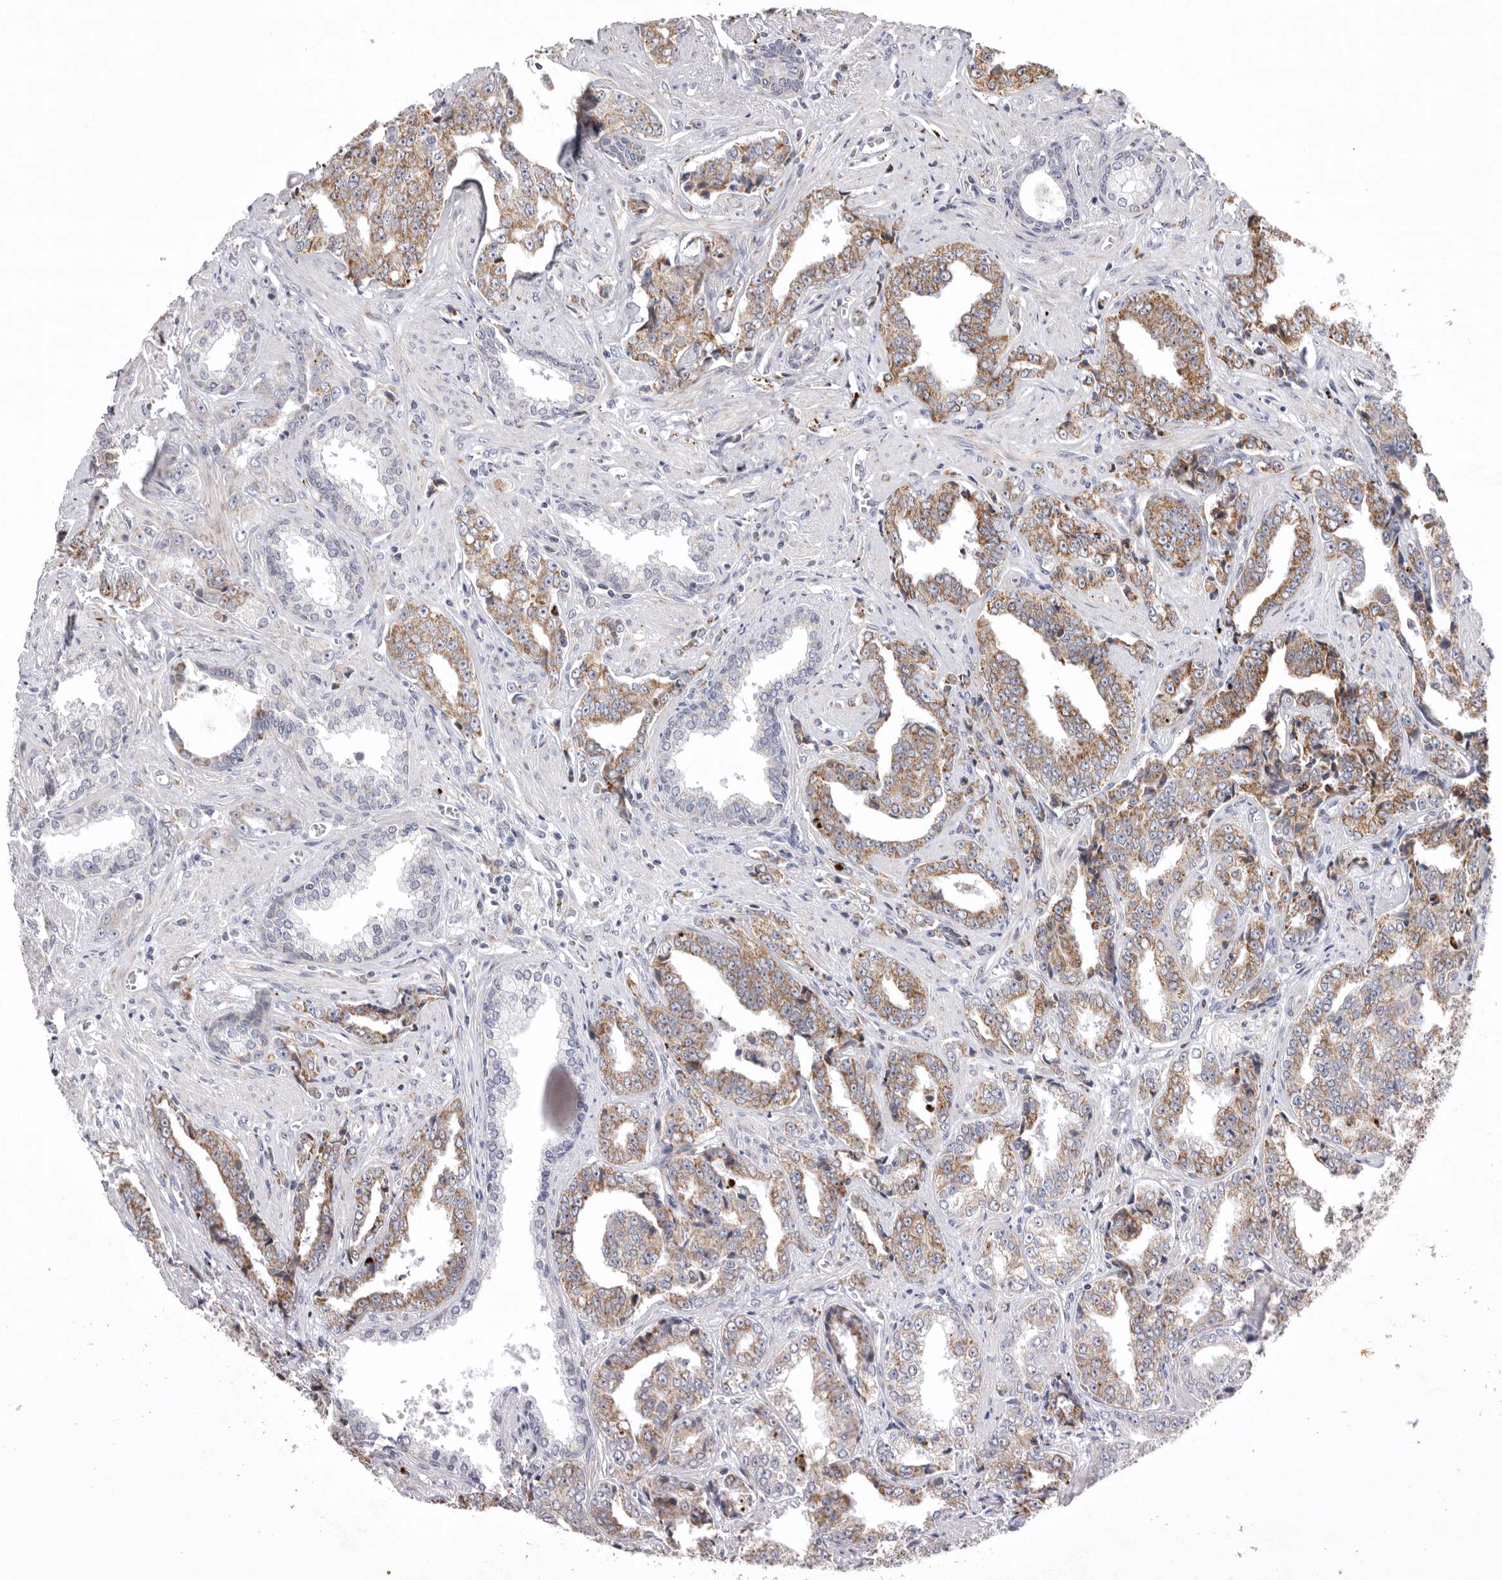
{"staining": {"intensity": "moderate", "quantity": "25%-75%", "location": "cytoplasmic/membranous"}, "tissue": "prostate cancer", "cell_type": "Tumor cells", "image_type": "cancer", "snomed": [{"axis": "morphology", "description": "Adenocarcinoma, High grade"}, {"axis": "topography", "description": "Prostate"}], "caption": "Immunohistochemical staining of prostate cancer (high-grade adenocarcinoma) exhibits medium levels of moderate cytoplasmic/membranous expression in about 25%-75% of tumor cells.", "gene": "VDAC3", "patient": {"sex": "male", "age": 71}}